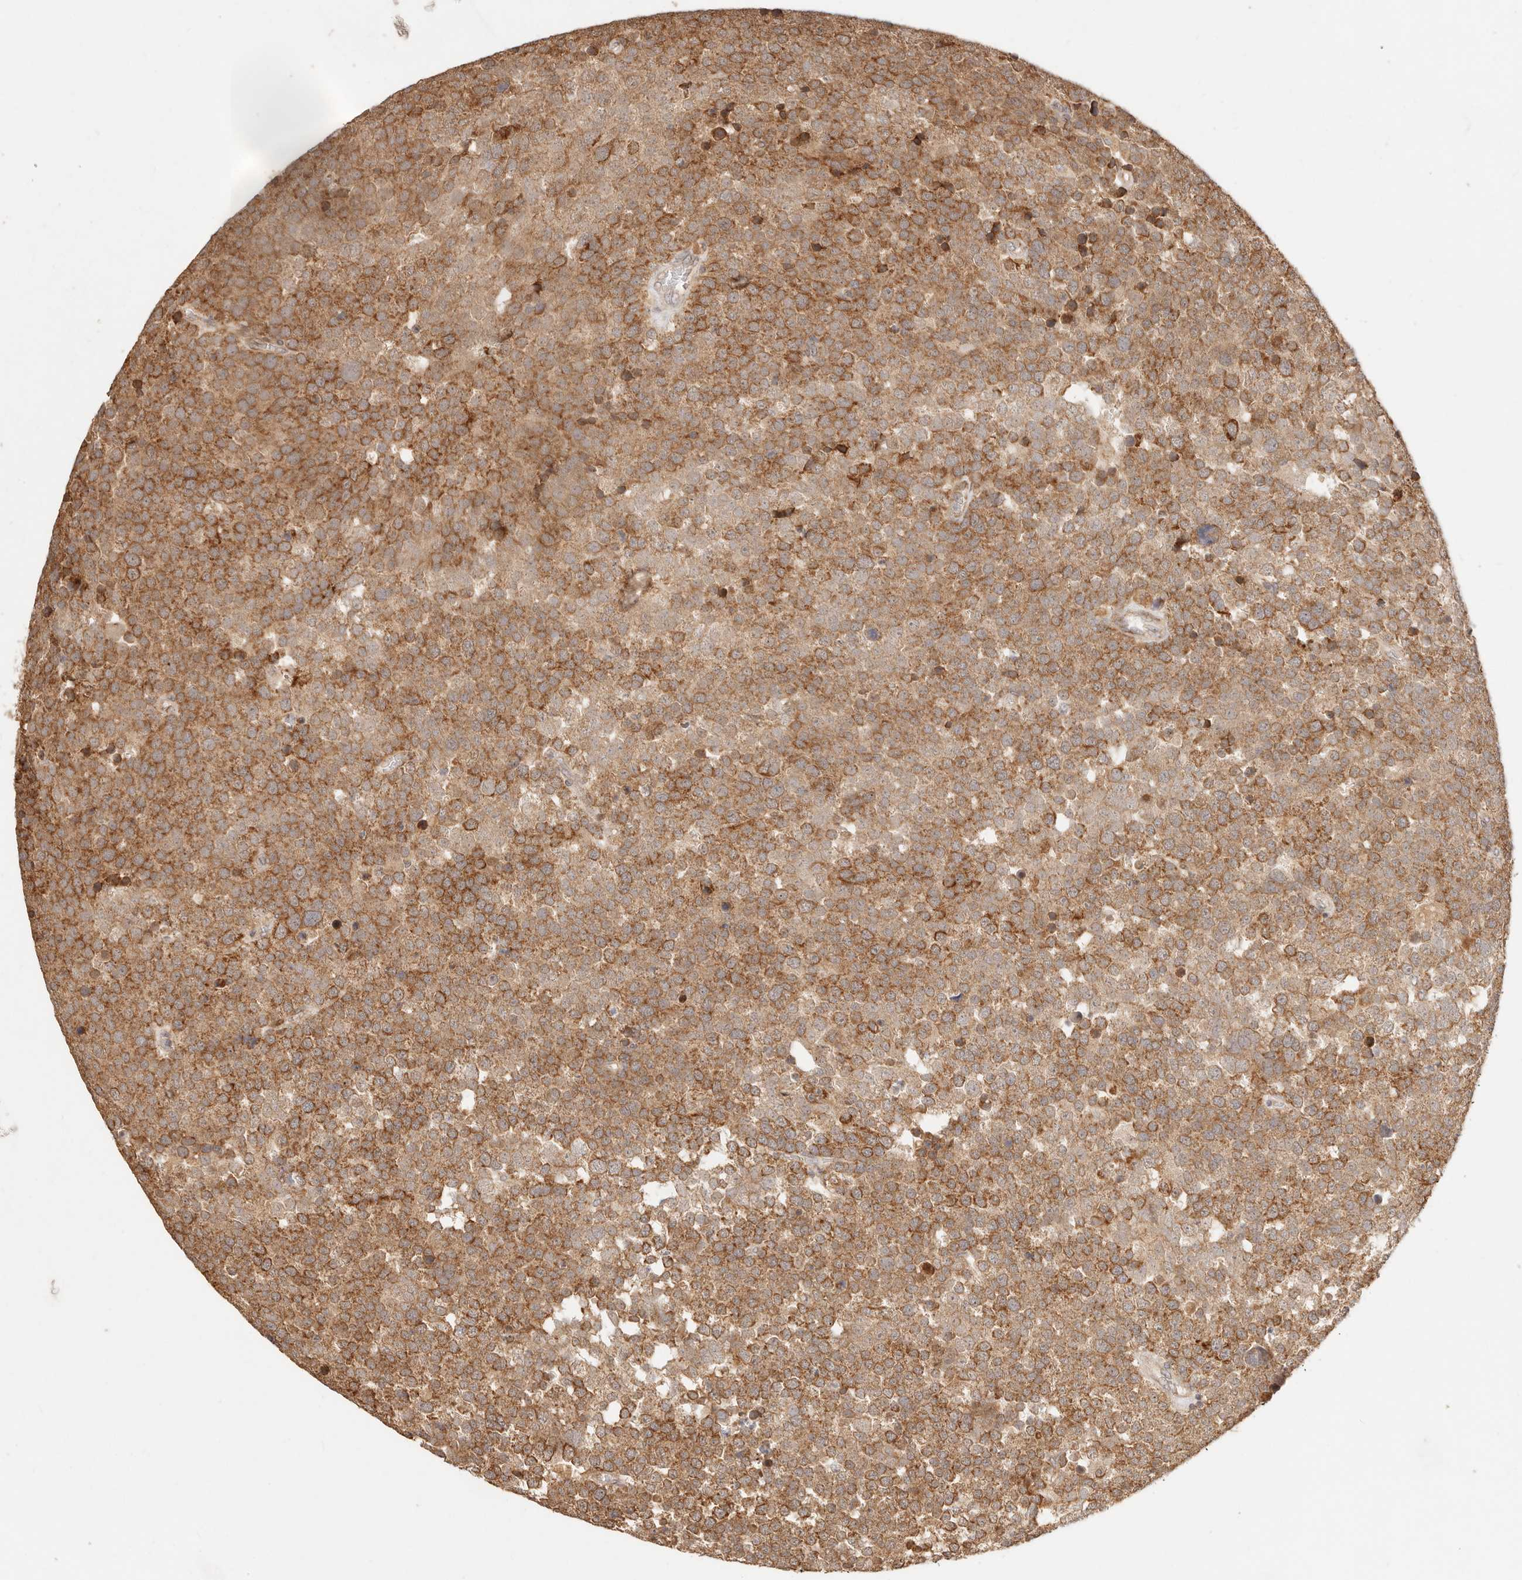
{"staining": {"intensity": "strong", "quantity": ">75%", "location": "cytoplasmic/membranous"}, "tissue": "testis cancer", "cell_type": "Tumor cells", "image_type": "cancer", "snomed": [{"axis": "morphology", "description": "Seminoma, NOS"}, {"axis": "topography", "description": "Testis"}], "caption": "Testis seminoma stained for a protein (brown) shows strong cytoplasmic/membranous positive expression in approximately >75% of tumor cells.", "gene": "TIMM17A", "patient": {"sex": "male", "age": 71}}